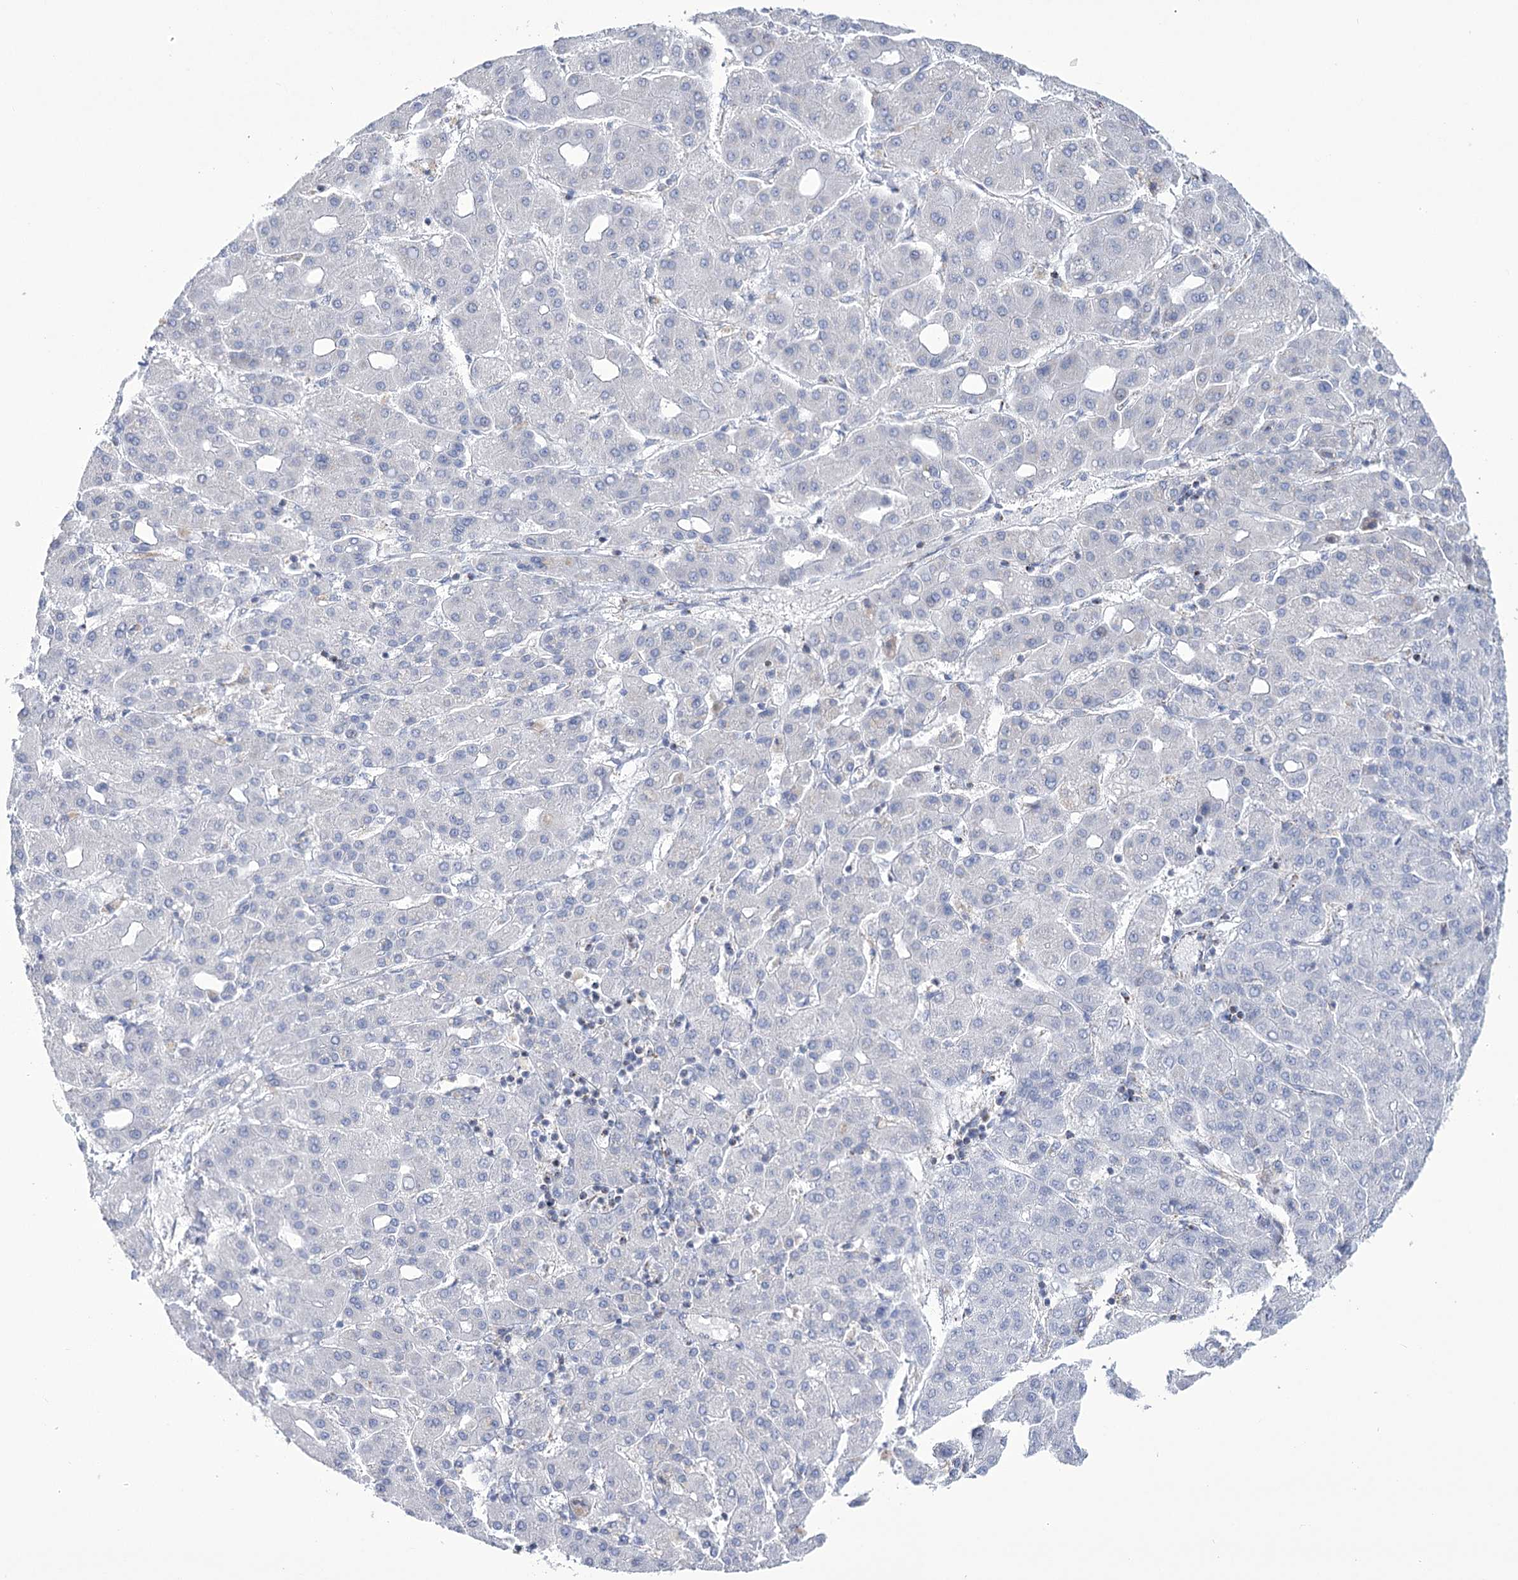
{"staining": {"intensity": "negative", "quantity": "none", "location": "none"}, "tissue": "liver cancer", "cell_type": "Tumor cells", "image_type": "cancer", "snomed": [{"axis": "morphology", "description": "Carcinoma, Hepatocellular, NOS"}, {"axis": "topography", "description": "Liver"}], "caption": "An immunohistochemistry (IHC) photomicrograph of liver cancer (hepatocellular carcinoma) is shown. There is no staining in tumor cells of liver cancer (hepatocellular carcinoma). (DAB immunohistochemistry visualized using brightfield microscopy, high magnification).", "gene": "PDHB", "patient": {"sex": "male", "age": 65}}